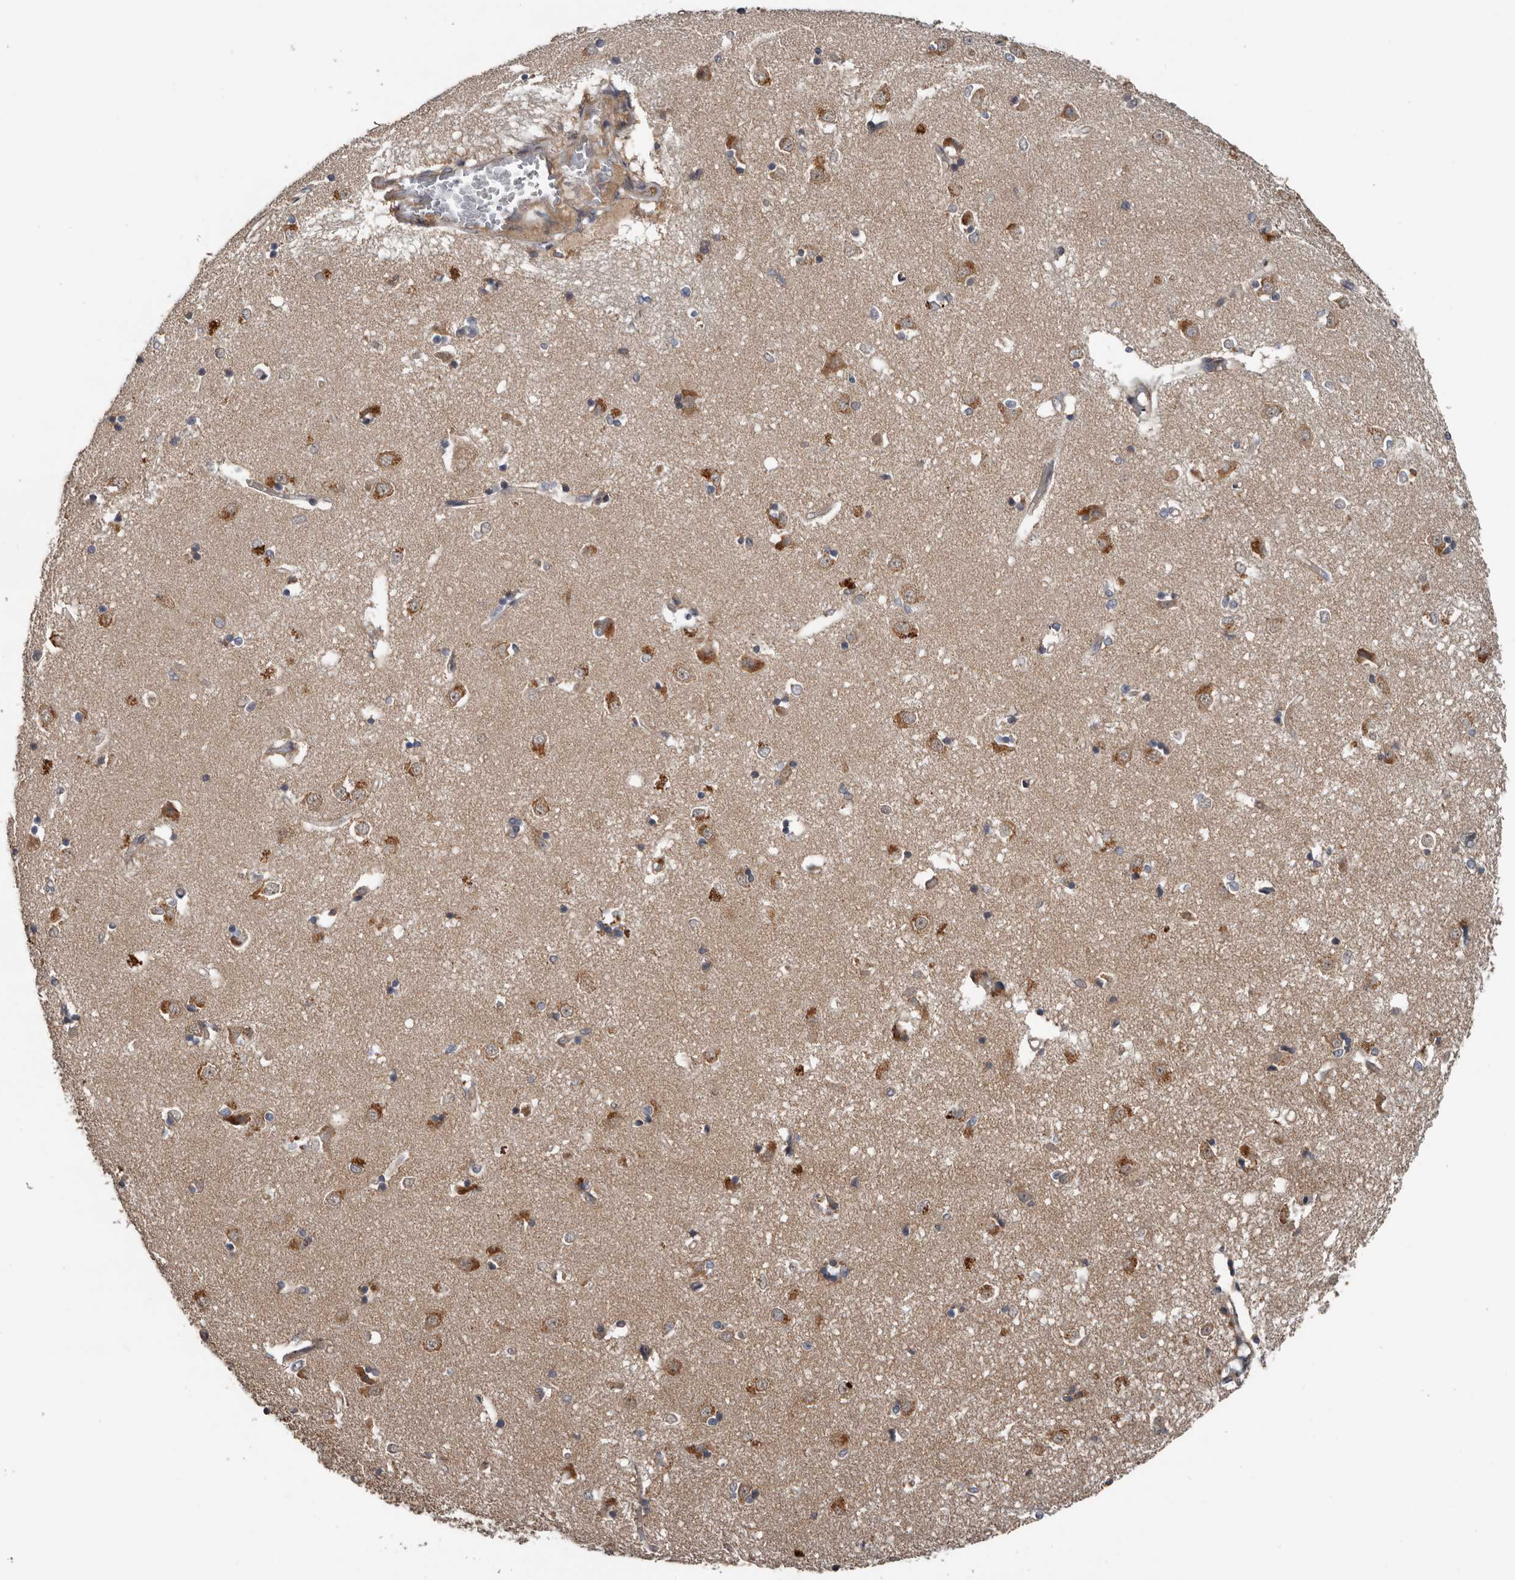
{"staining": {"intensity": "weak", "quantity": "<25%", "location": "cytoplasmic/membranous"}, "tissue": "caudate", "cell_type": "Glial cells", "image_type": "normal", "snomed": [{"axis": "morphology", "description": "Normal tissue, NOS"}, {"axis": "topography", "description": "Lateral ventricle wall"}], "caption": "Immunohistochemistry of normal human caudate exhibits no staining in glial cells.", "gene": "DNAJB4", "patient": {"sex": "male", "age": 45}}